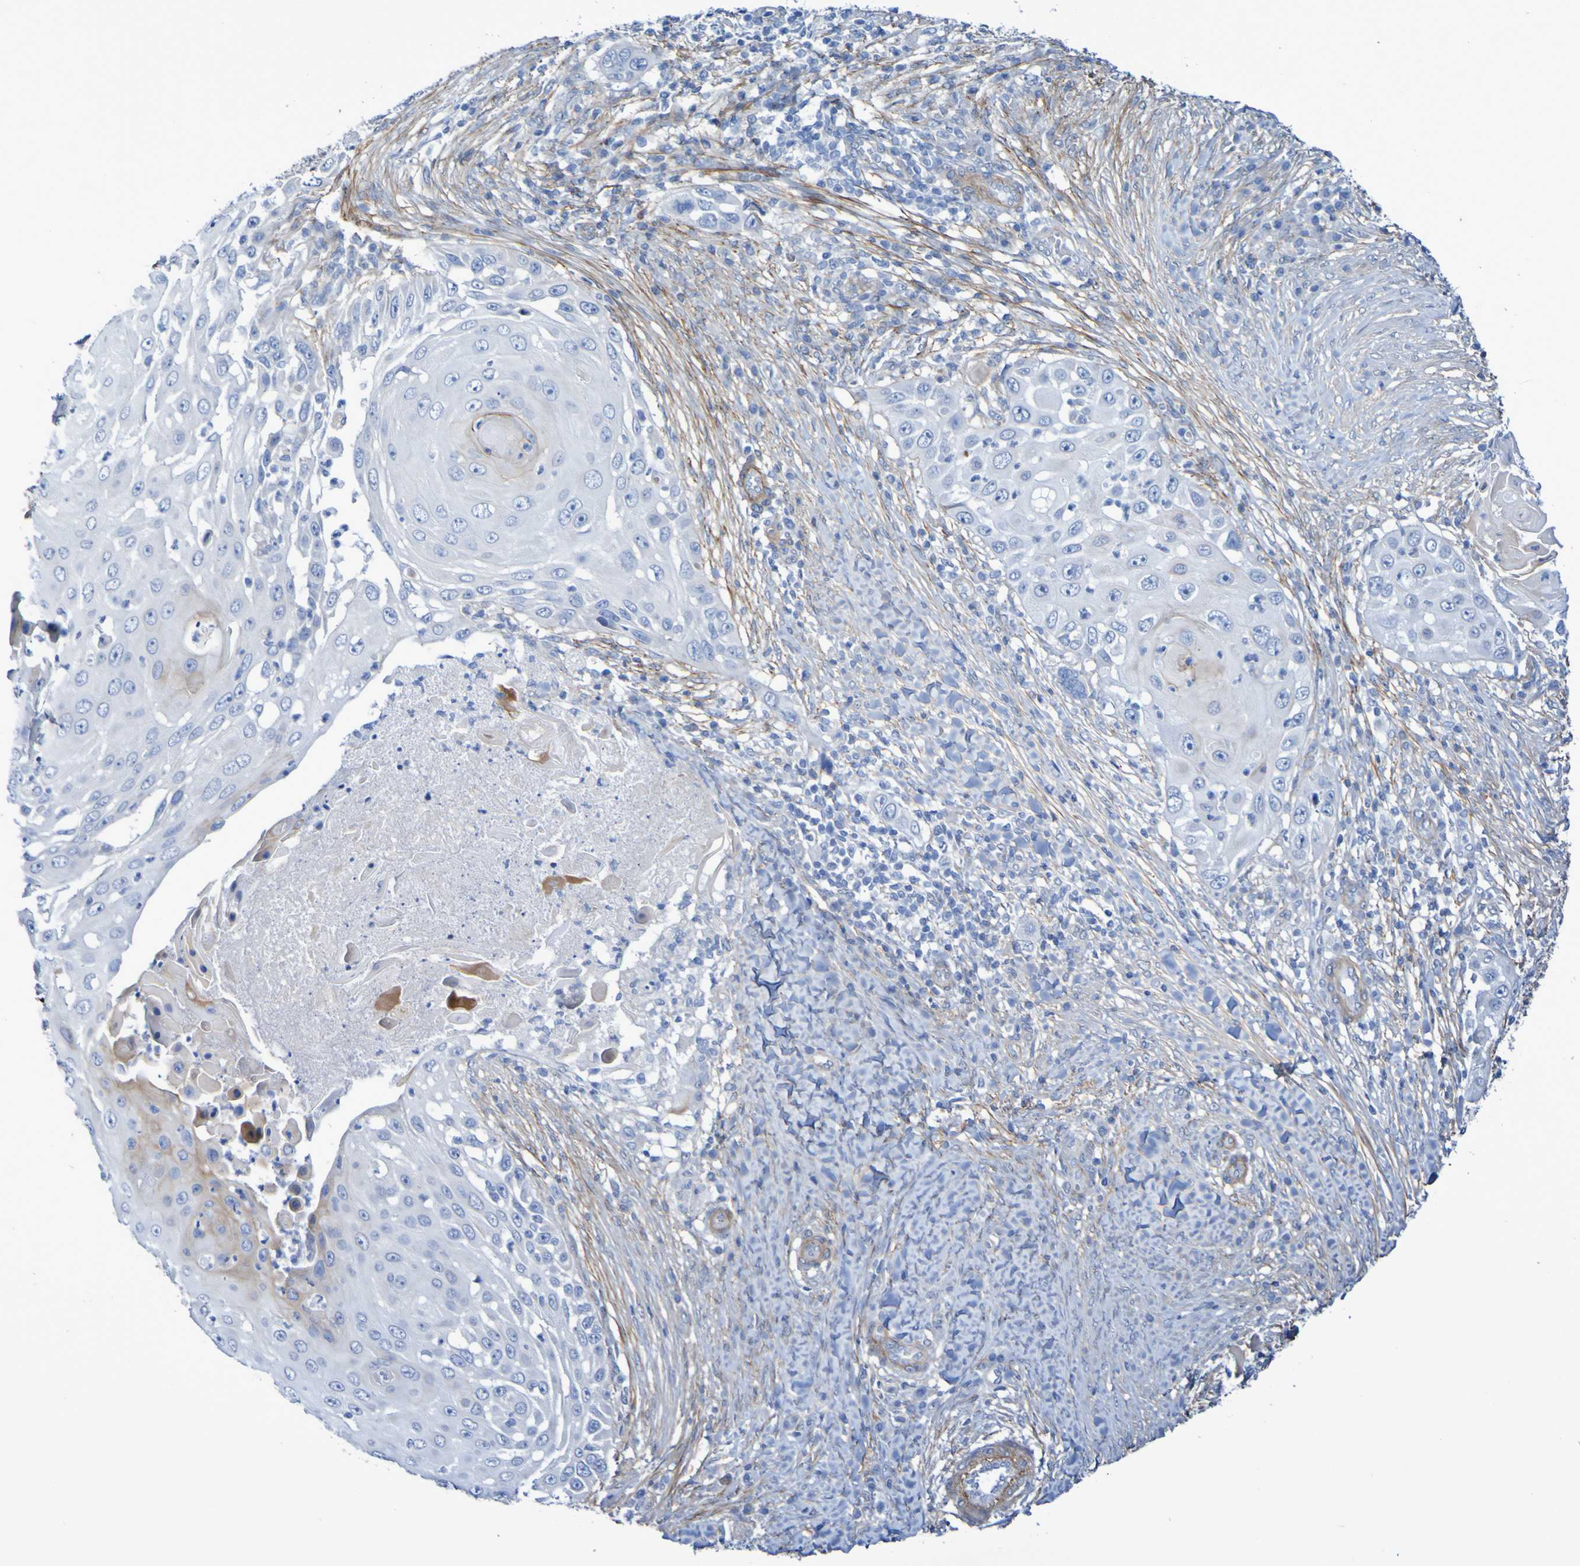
{"staining": {"intensity": "negative", "quantity": "none", "location": "none"}, "tissue": "skin cancer", "cell_type": "Tumor cells", "image_type": "cancer", "snomed": [{"axis": "morphology", "description": "Squamous cell carcinoma, NOS"}, {"axis": "topography", "description": "Skin"}], "caption": "IHC of human skin cancer (squamous cell carcinoma) shows no staining in tumor cells. (DAB immunohistochemistry with hematoxylin counter stain).", "gene": "LPP", "patient": {"sex": "female", "age": 44}}